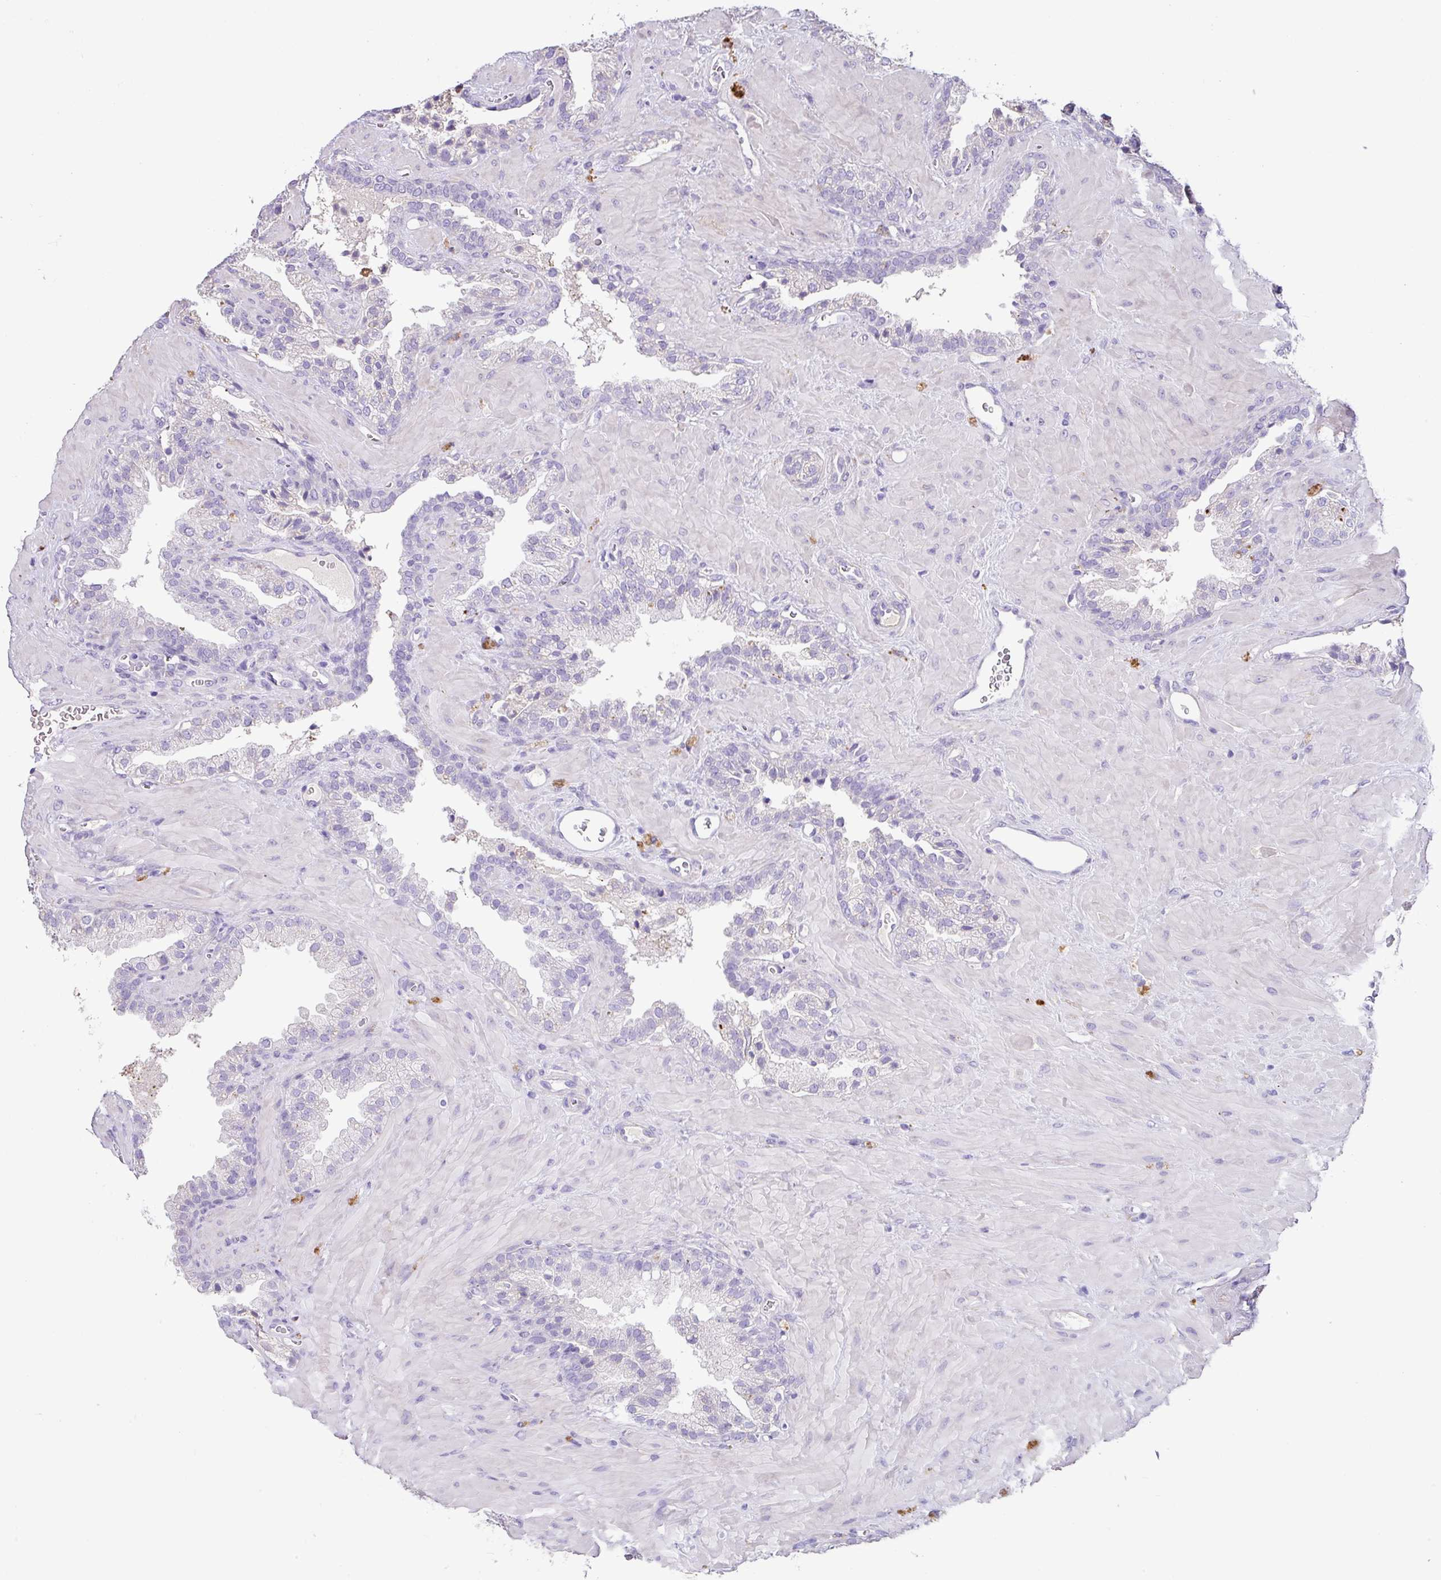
{"staining": {"intensity": "negative", "quantity": "none", "location": "none"}, "tissue": "prostate cancer", "cell_type": "Tumor cells", "image_type": "cancer", "snomed": [{"axis": "morphology", "description": "Adenocarcinoma, Low grade"}, {"axis": "topography", "description": "Prostate"}], "caption": "Tumor cells are negative for brown protein staining in prostate cancer (low-grade adenocarcinoma).", "gene": "ZG16", "patient": {"sex": "male", "age": 62}}